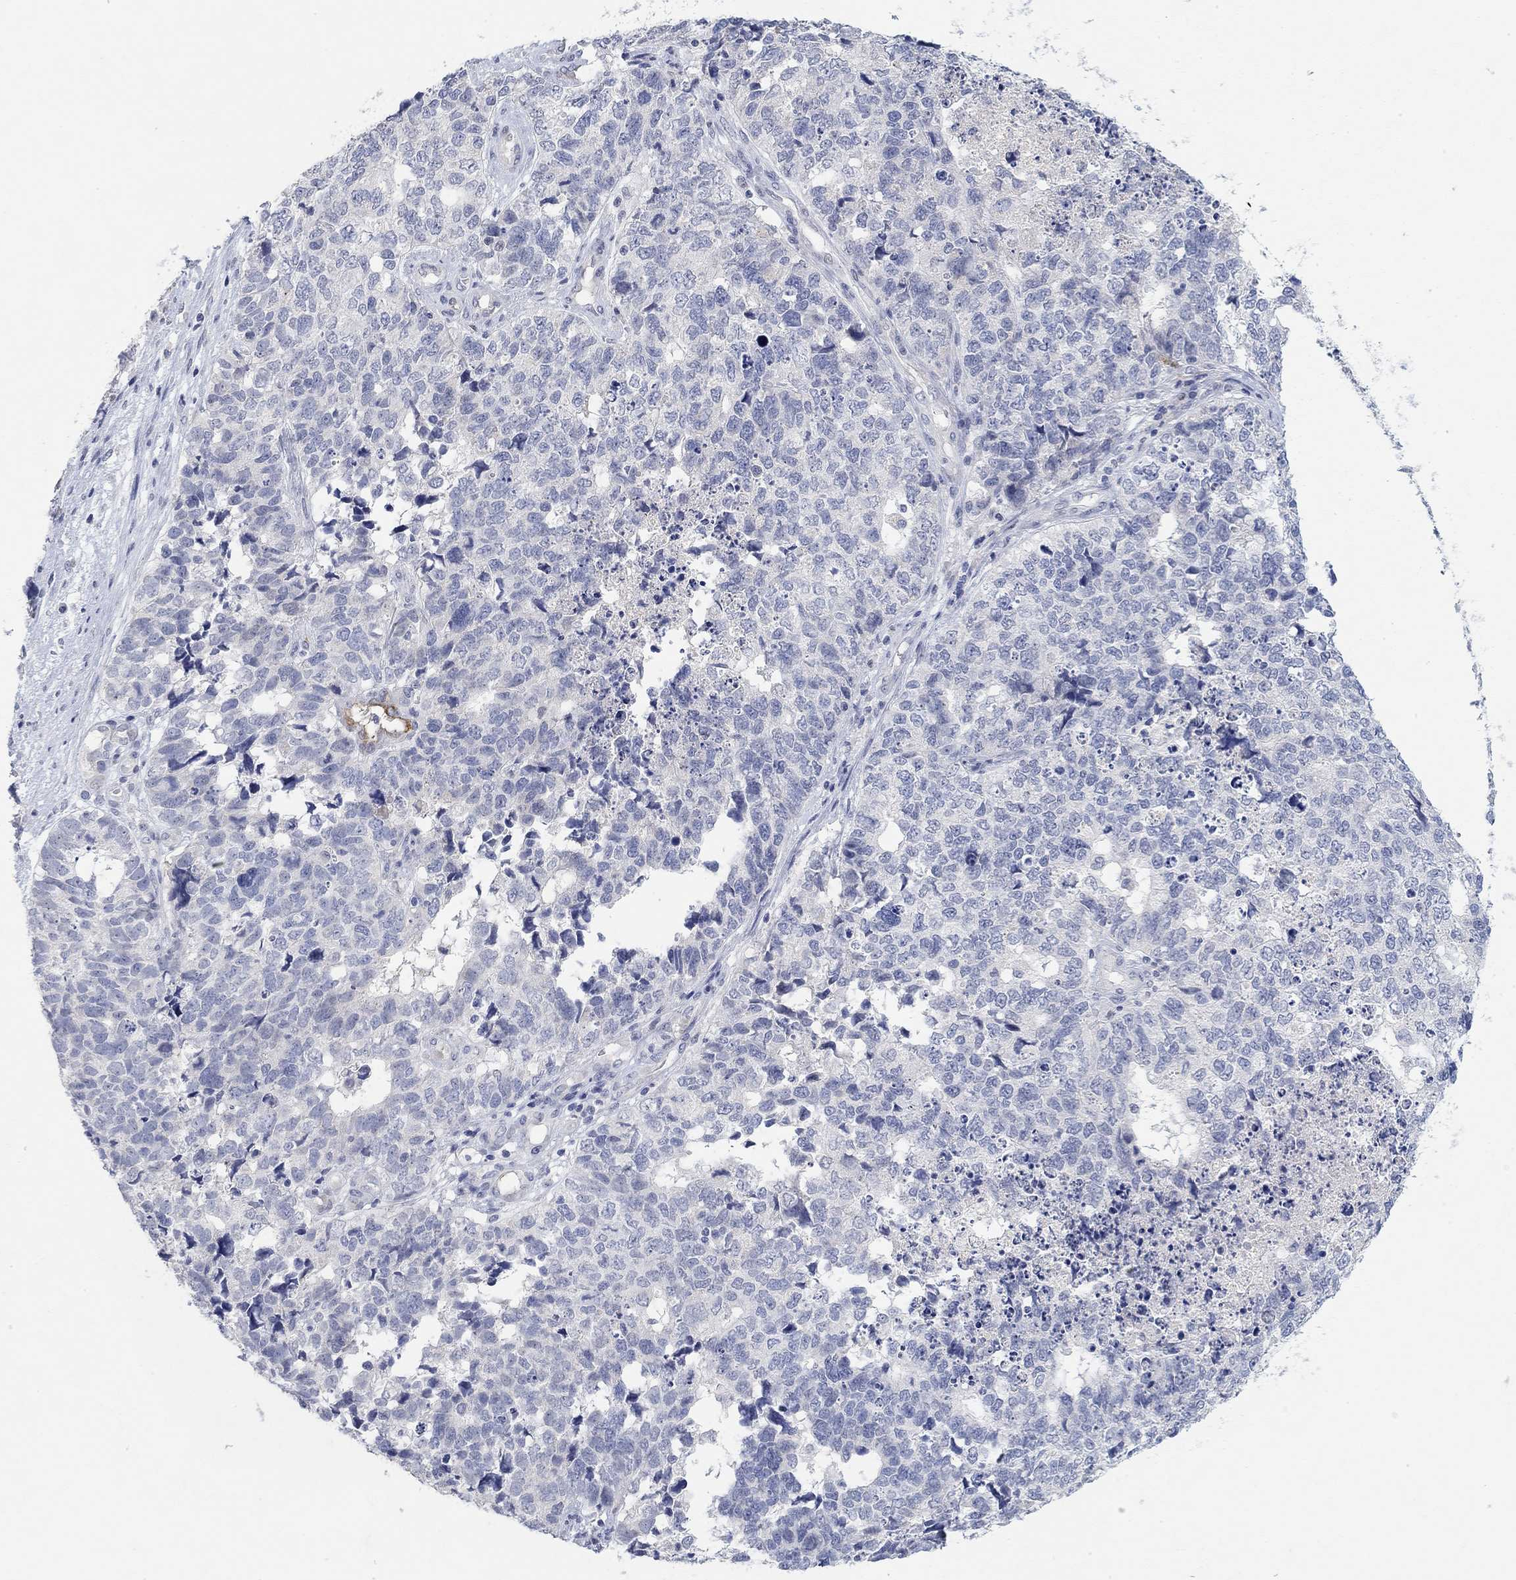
{"staining": {"intensity": "negative", "quantity": "none", "location": "none"}, "tissue": "cervical cancer", "cell_type": "Tumor cells", "image_type": "cancer", "snomed": [{"axis": "morphology", "description": "Squamous cell carcinoma, NOS"}, {"axis": "topography", "description": "Cervix"}], "caption": "Immunohistochemistry of human cervical cancer (squamous cell carcinoma) exhibits no positivity in tumor cells.", "gene": "VAT1L", "patient": {"sex": "female", "age": 63}}